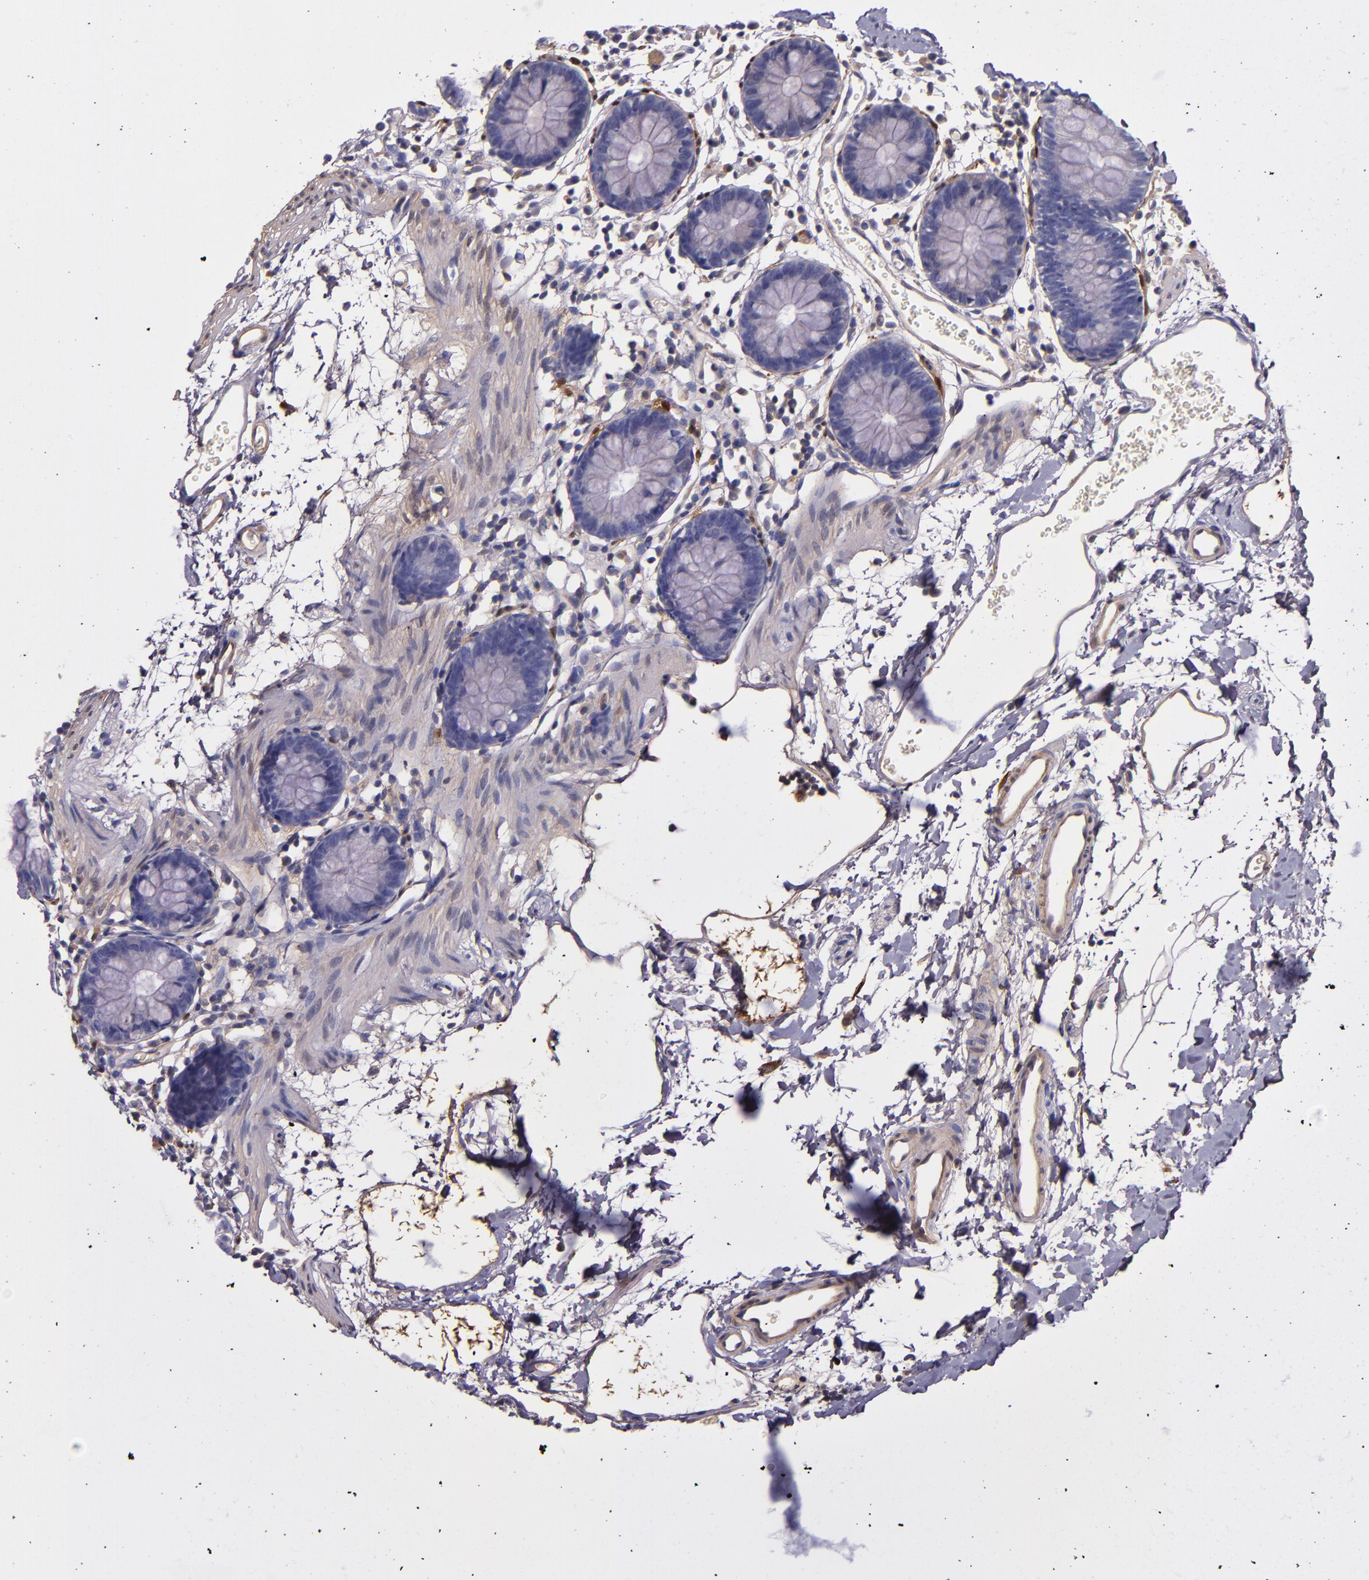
{"staining": {"intensity": "moderate", "quantity": ">75%", "location": "cytoplasmic/membranous"}, "tissue": "colon", "cell_type": "Endothelial cells", "image_type": "normal", "snomed": [{"axis": "morphology", "description": "Normal tissue, NOS"}, {"axis": "topography", "description": "Colon"}], "caption": "Immunohistochemical staining of normal human colon exhibits medium levels of moderate cytoplasmic/membranous expression in approximately >75% of endothelial cells.", "gene": "CLEC3B", "patient": {"sex": "male", "age": 14}}